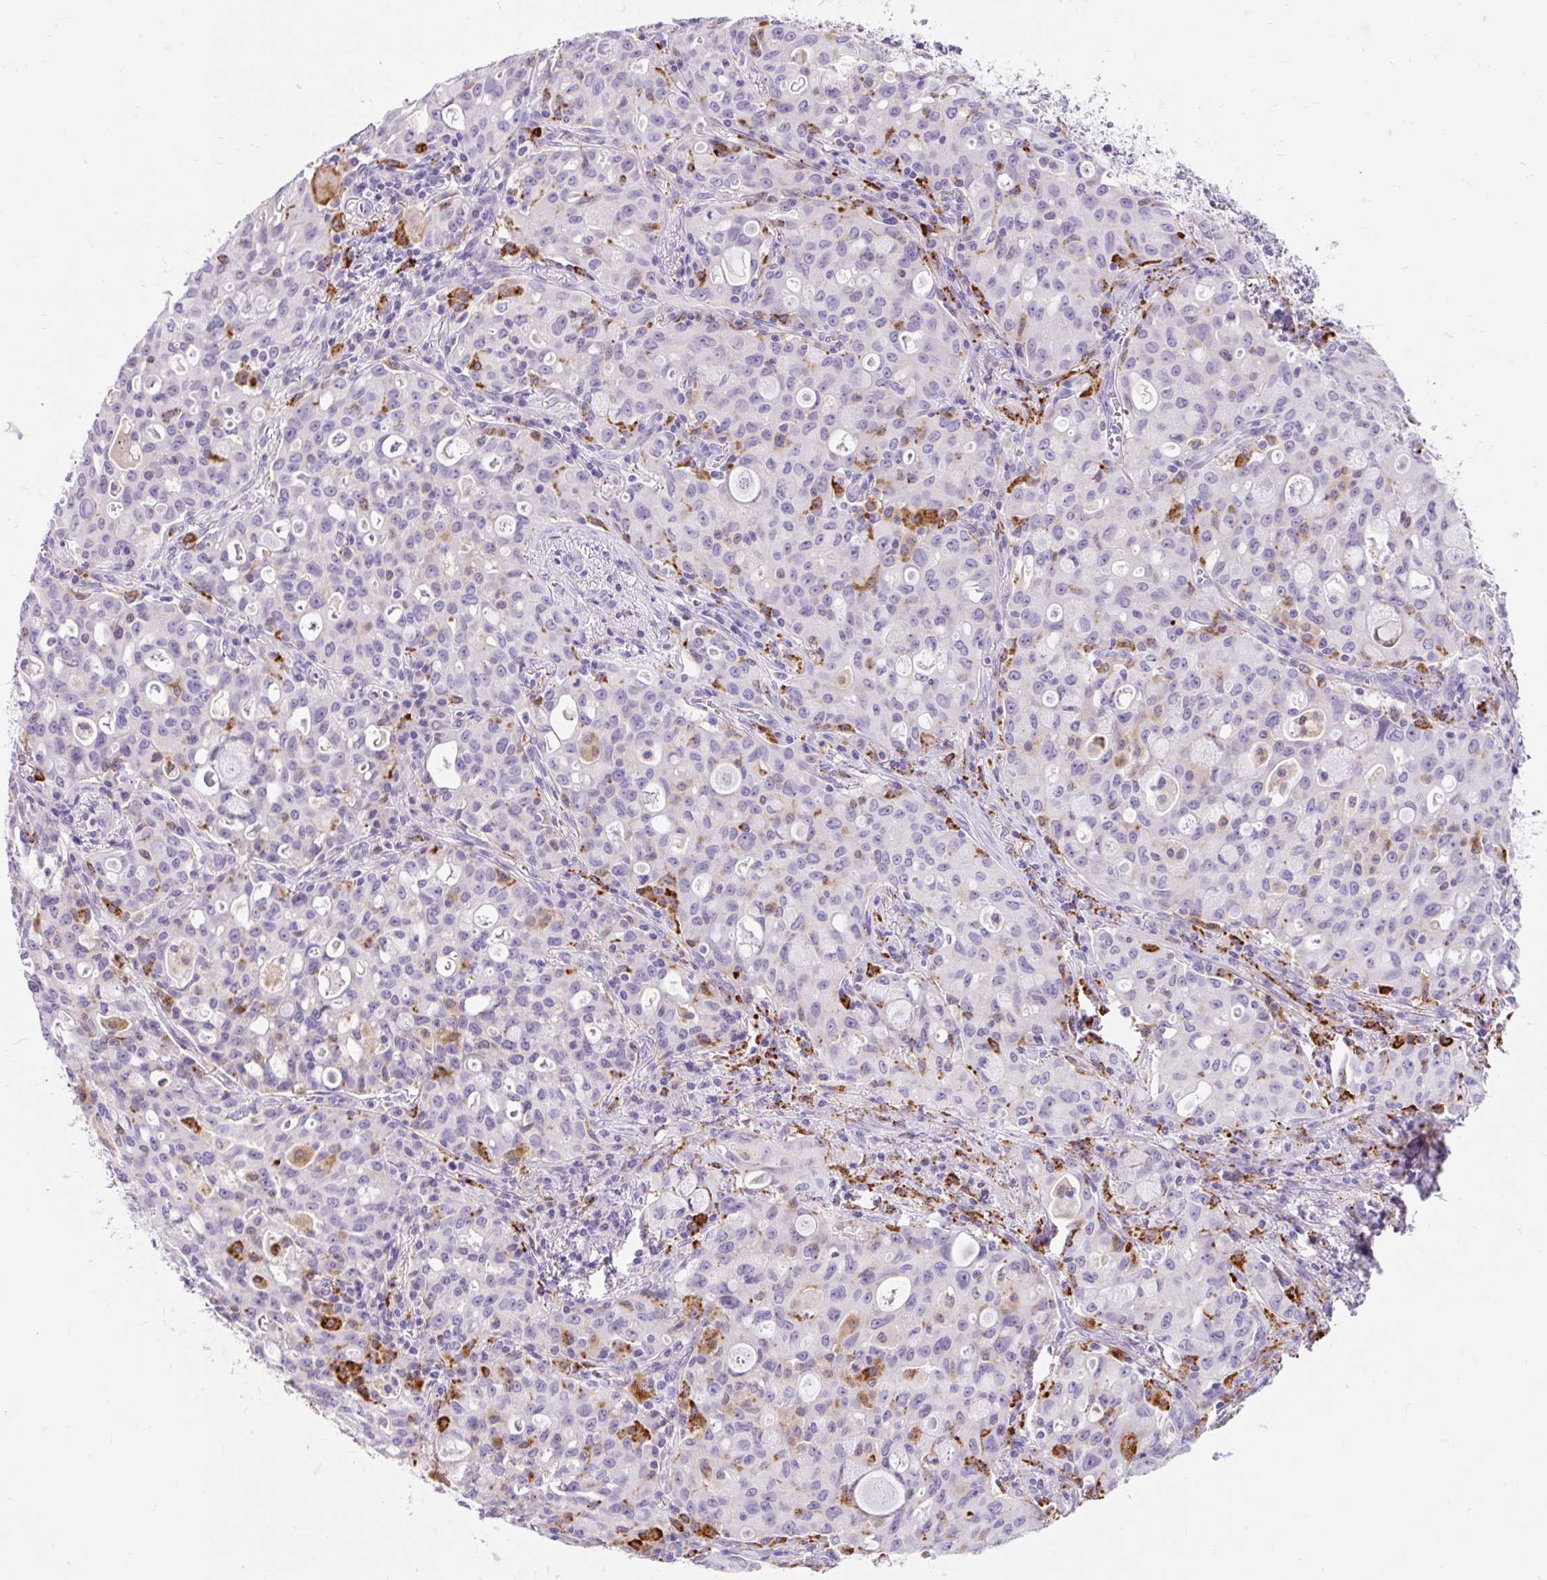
{"staining": {"intensity": "negative", "quantity": "none", "location": "none"}, "tissue": "lung cancer", "cell_type": "Tumor cells", "image_type": "cancer", "snomed": [{"axis": "morphology", "description": "Adenocarcinoma, NOS"}, {"axis": "topography", "description": "Lung"}], "caption": "Immunohistochemistry (IHC) histopathology image of lung adenocarcinoma stained for a protein (brown), which reveals no staining in tumor cells.", "gene": "TMEM150C", "patient": {"sex": "female", "age": 44}}